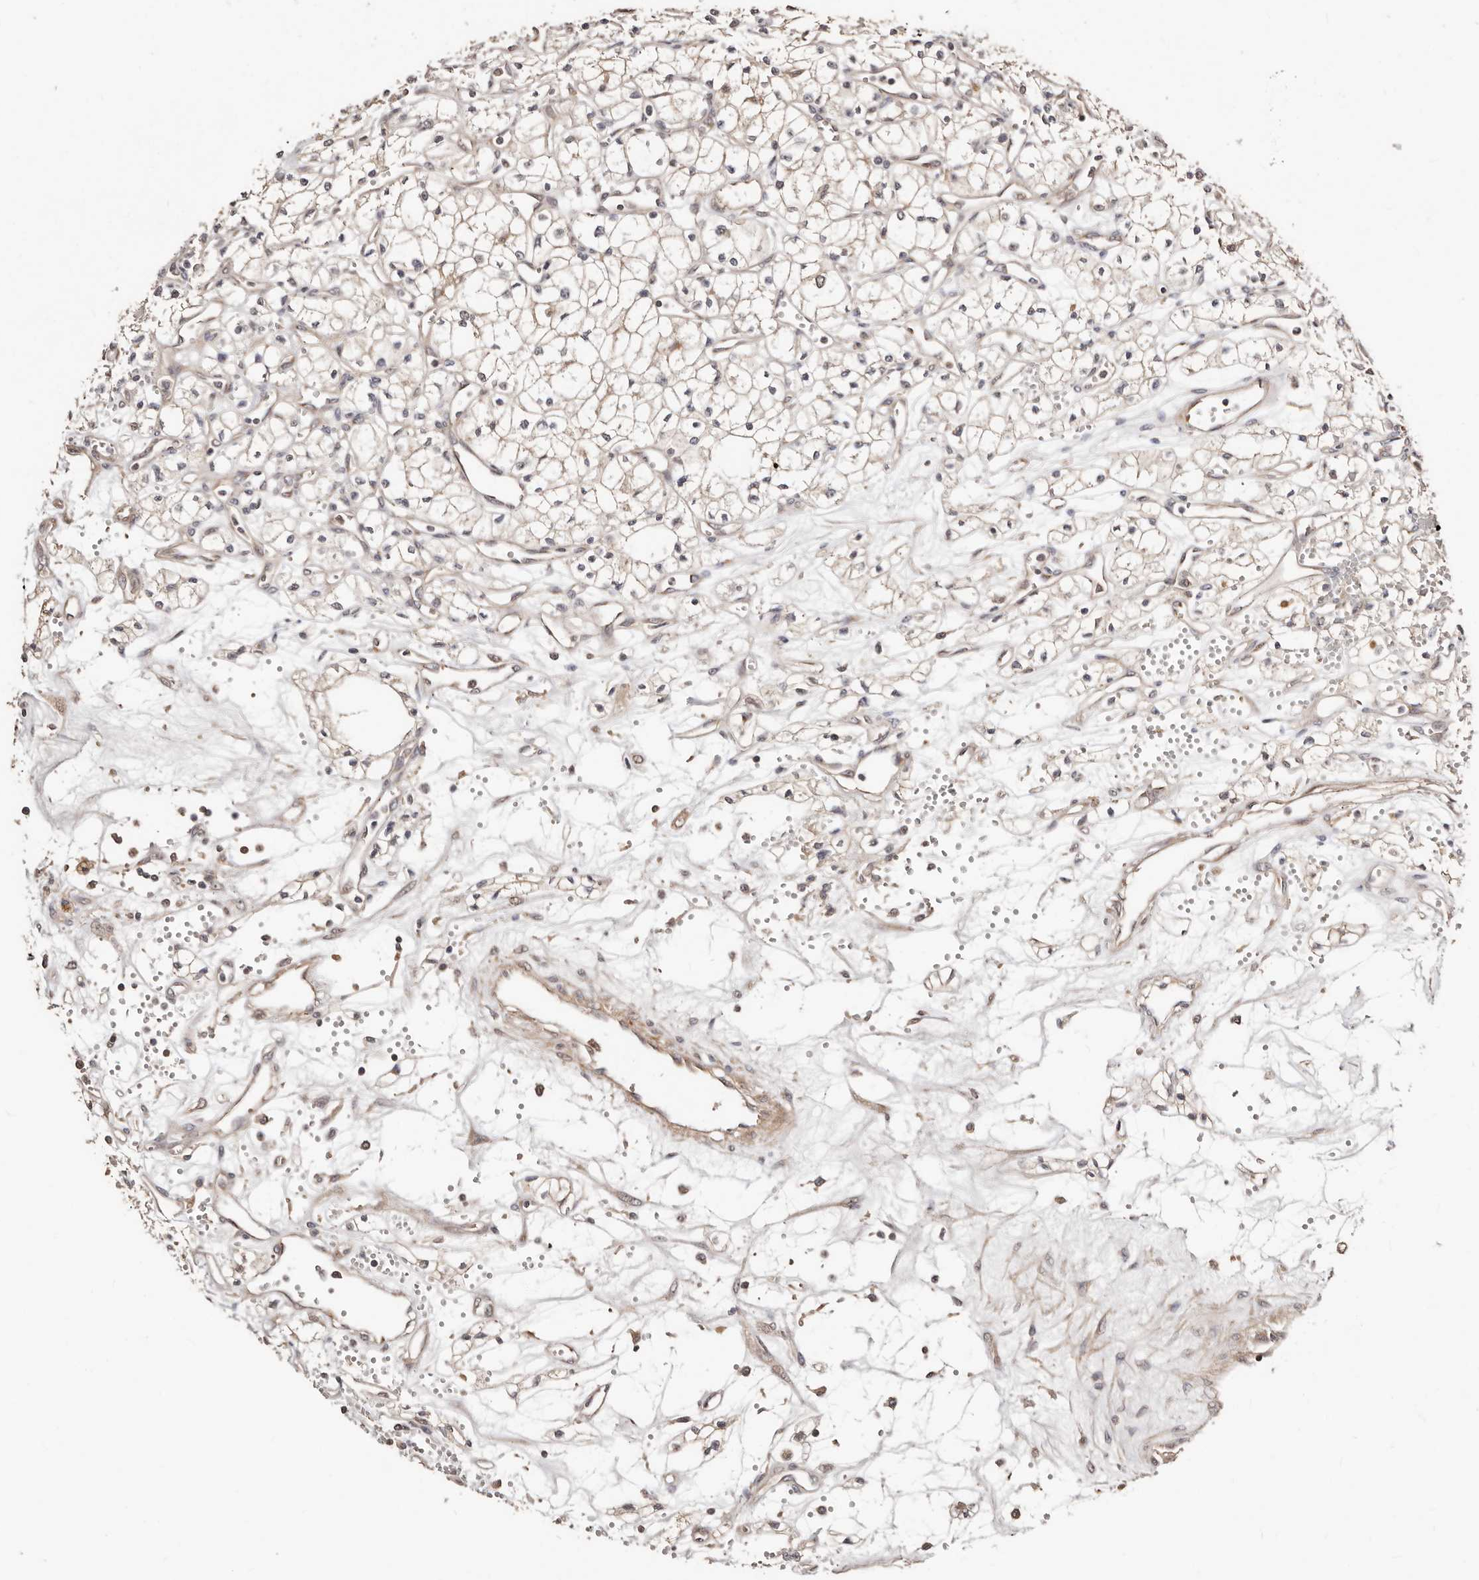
{"staining": {"intensity": "negative", "quantity": "none", "location": "none"}, "tissue": "renal cancer", "cell_type": "Tumor cells", "image_type": "cancer", "snomed": [{"axis": "morphology", "description": "Adenocarcinoma, NOS"}, {"axis": "topography", "description": "Kidney"}], "caption": "Immunohistochemistry (IHC) of human renal adenocarcinoma exhibits no positivity in tumor cells.", "gene": "APOL6", "patient": {"sex": "male", "age": 59}}